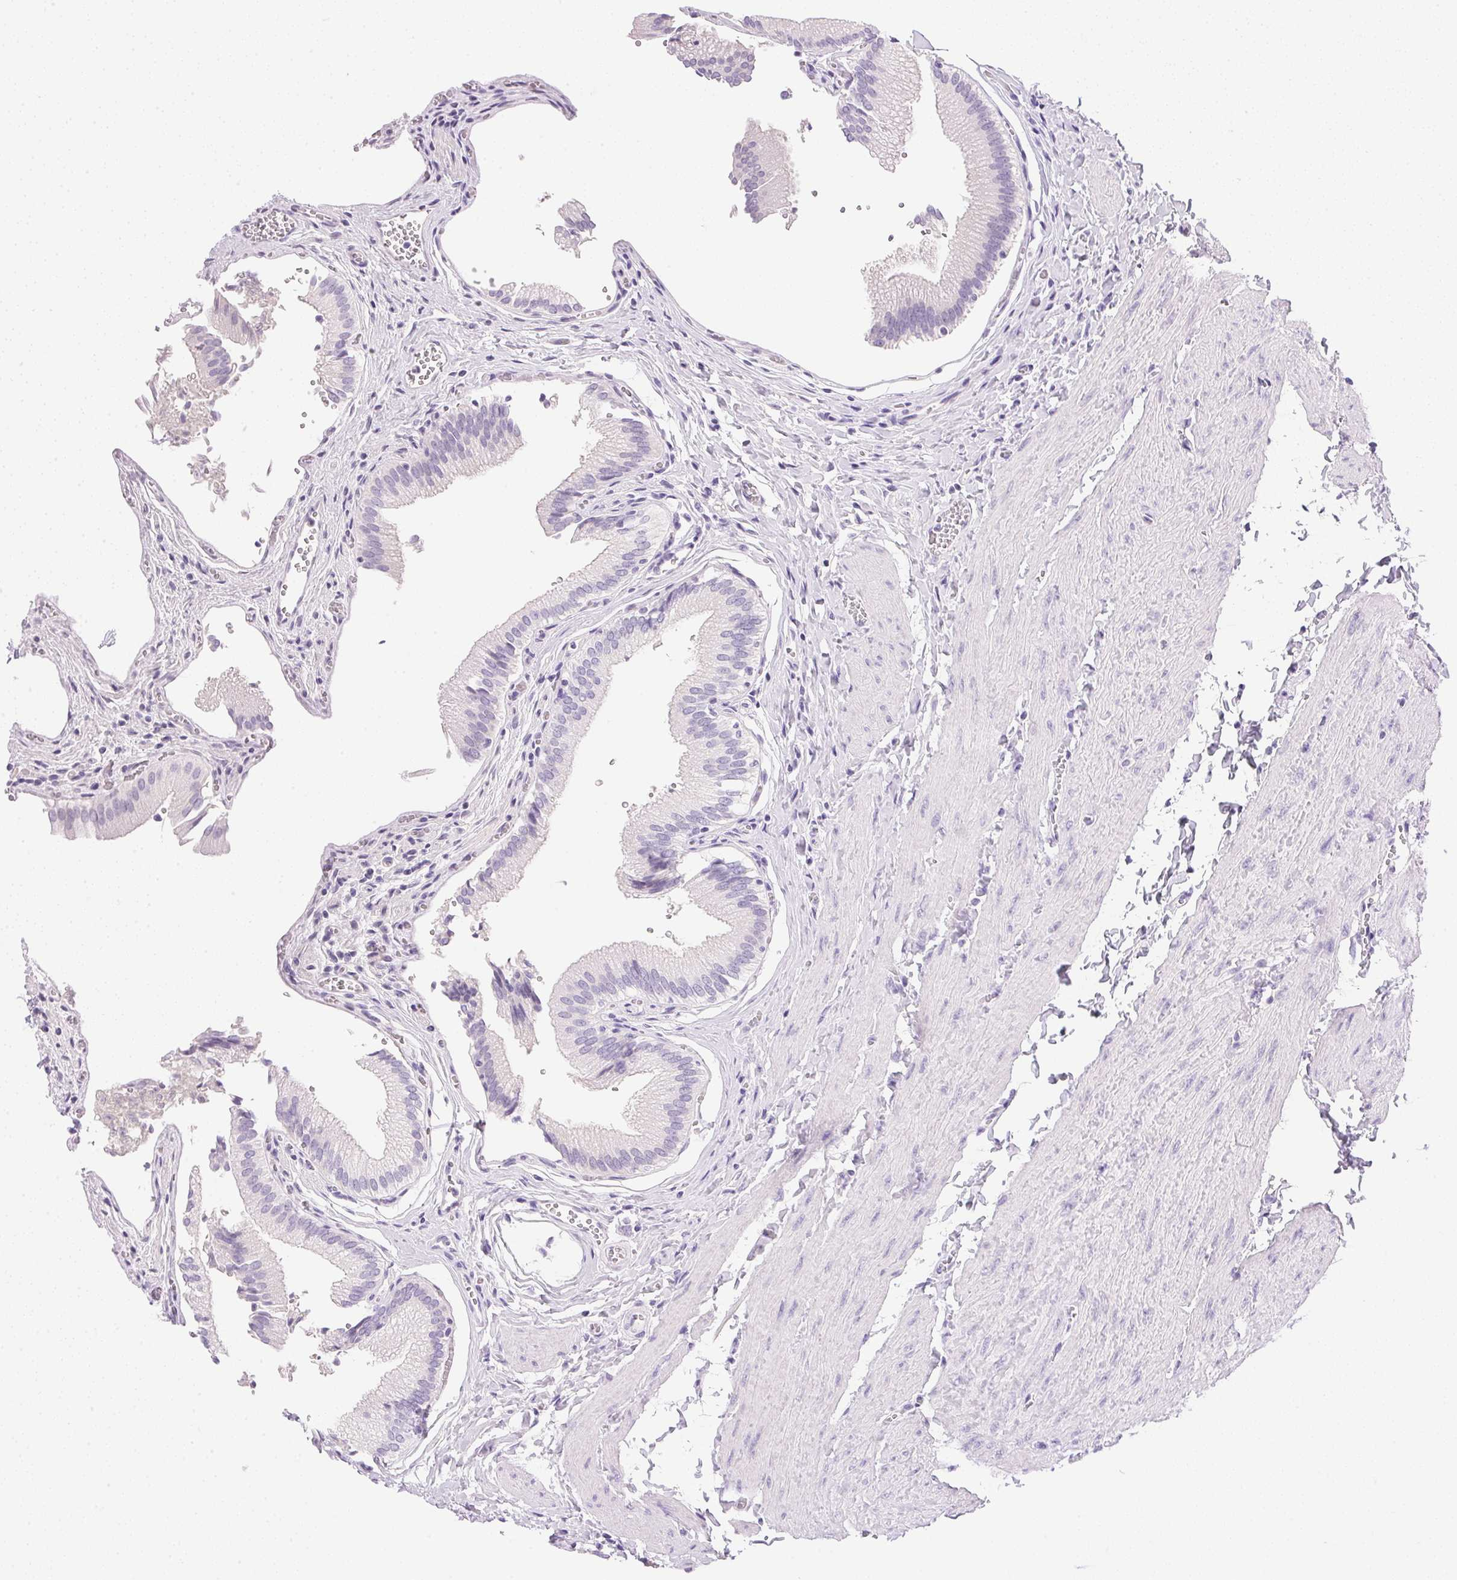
{"staining": {"intensity": "negative", "quantity": "none", "location": "none"}, "tissue": "gallbladder", "cell_type": "Glandular cells", "image_type": "normal", "snomed": [{"axis": "morphology", "description": "Normal tissue, NOS"}, {"axis": "topography", "description": "Gallbladder"}, {"axis": "topography", "description": "Peripheral nerve tissue"}], "caption": "This is an immunohistochemistry (IHC) photomicrograph of benign gallbladder. There is no staining in glandular cells.", "gene": "ATP6V0A4", "patient": {"sex": "male", "age": 17}}